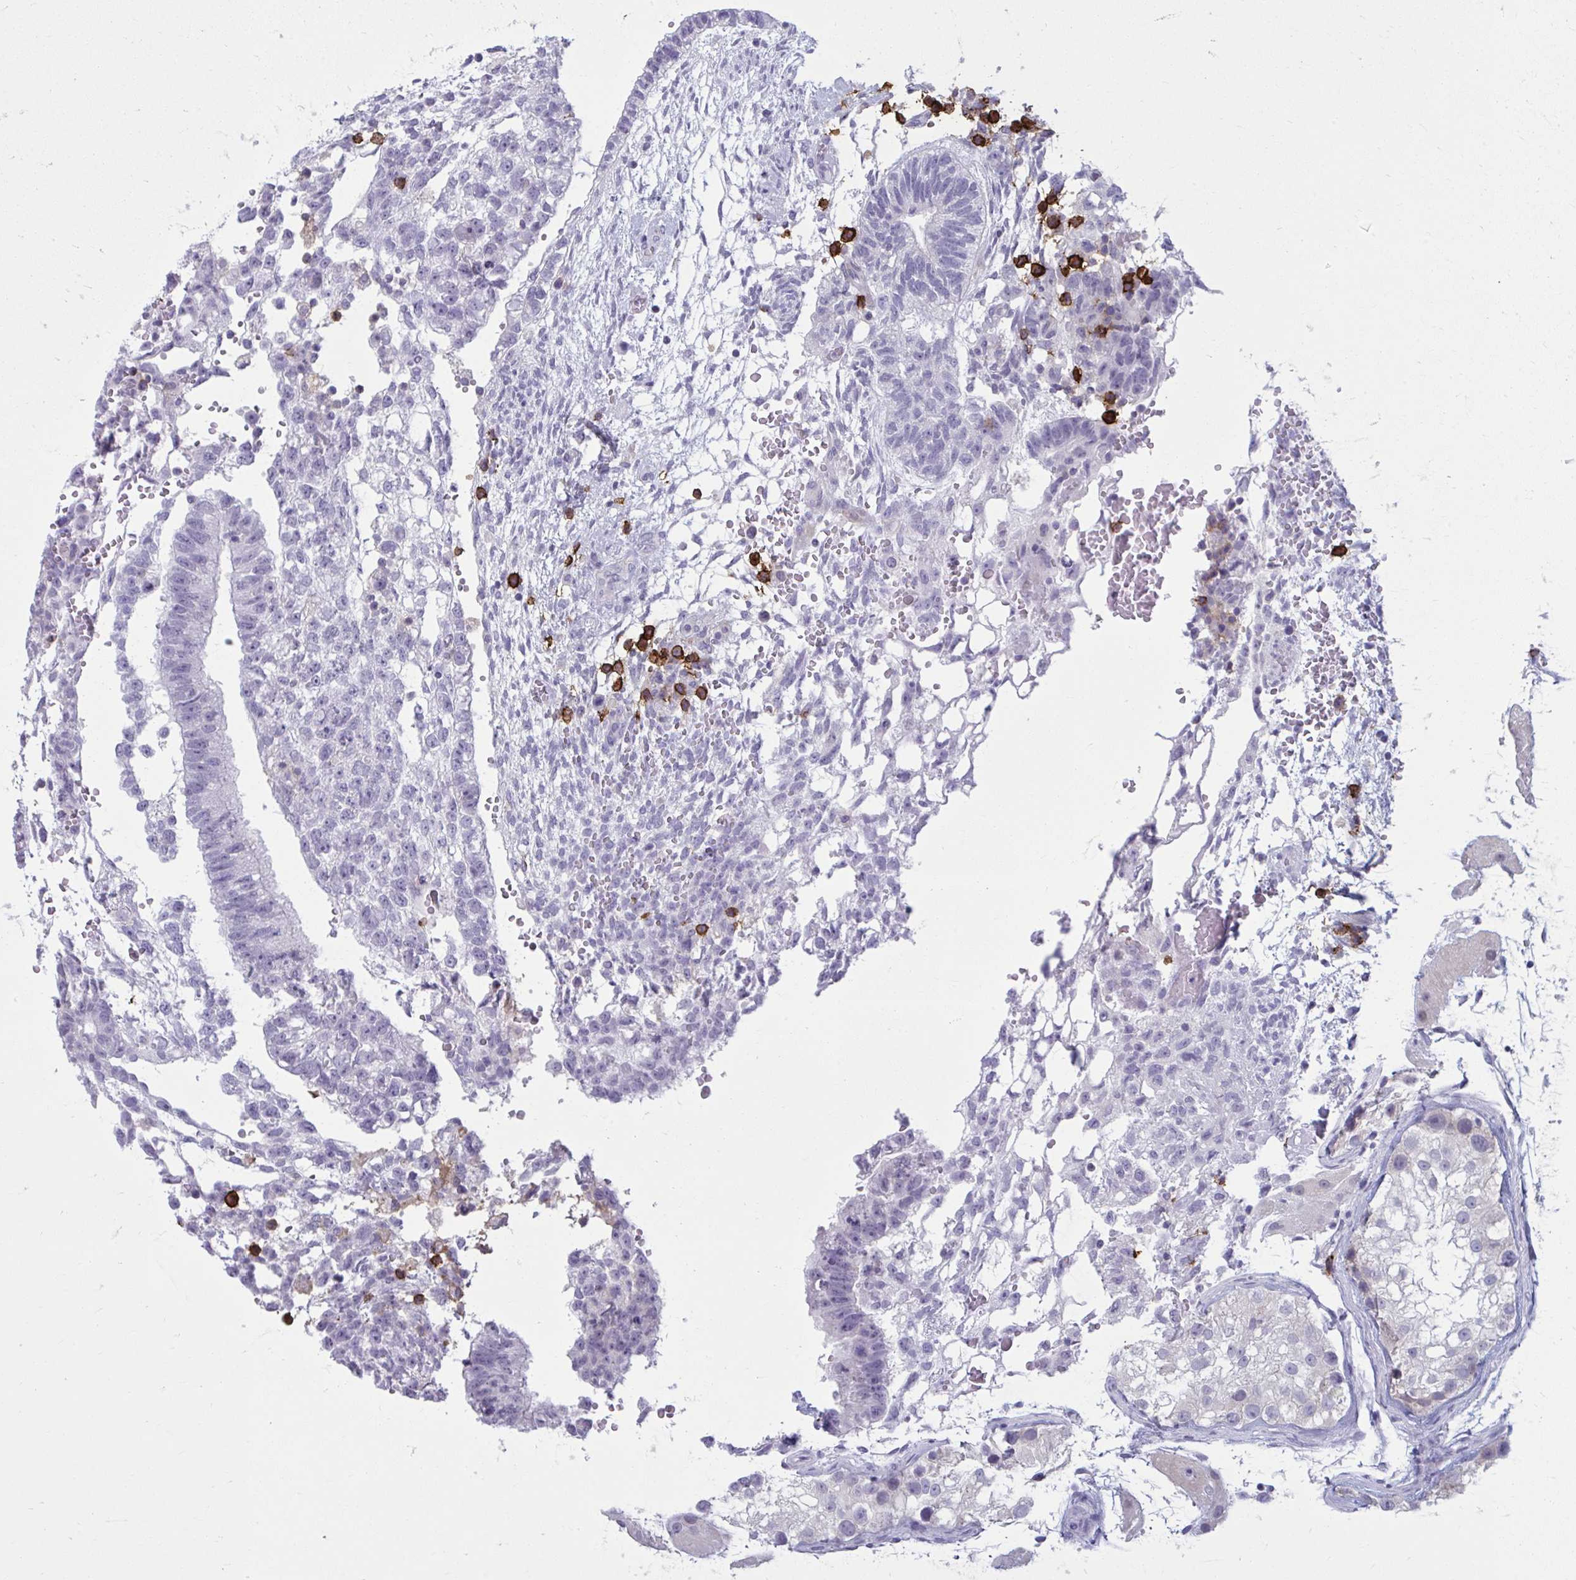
{"staining": {"intensity": "negative", "quantity": "none", "location": "none"}, "tissue": "testis cancer", "cell_type": "Tumor cells", "image_type": "cancer", "snomed": [{"axis": "morphology", "description": "Normal tissue, NOS"}, {"axis": "morphology", "description": "Carcinoma, Embryonal, NOS"}, {"axis": "topography", "description": "Testis"}], "caption": "An IHC photomicrograph of testis cancer (embryonal carcinoma) is shown. There is no staining in tumor cells of testis cancer (embryonal carcinoma). (Brightfield microscopy of DAB (3,3'-diaminobenzidine) immunohistochemistry at high magnification).", "gene": "CD38", "patient": {"sex": "male", "age": 32}}